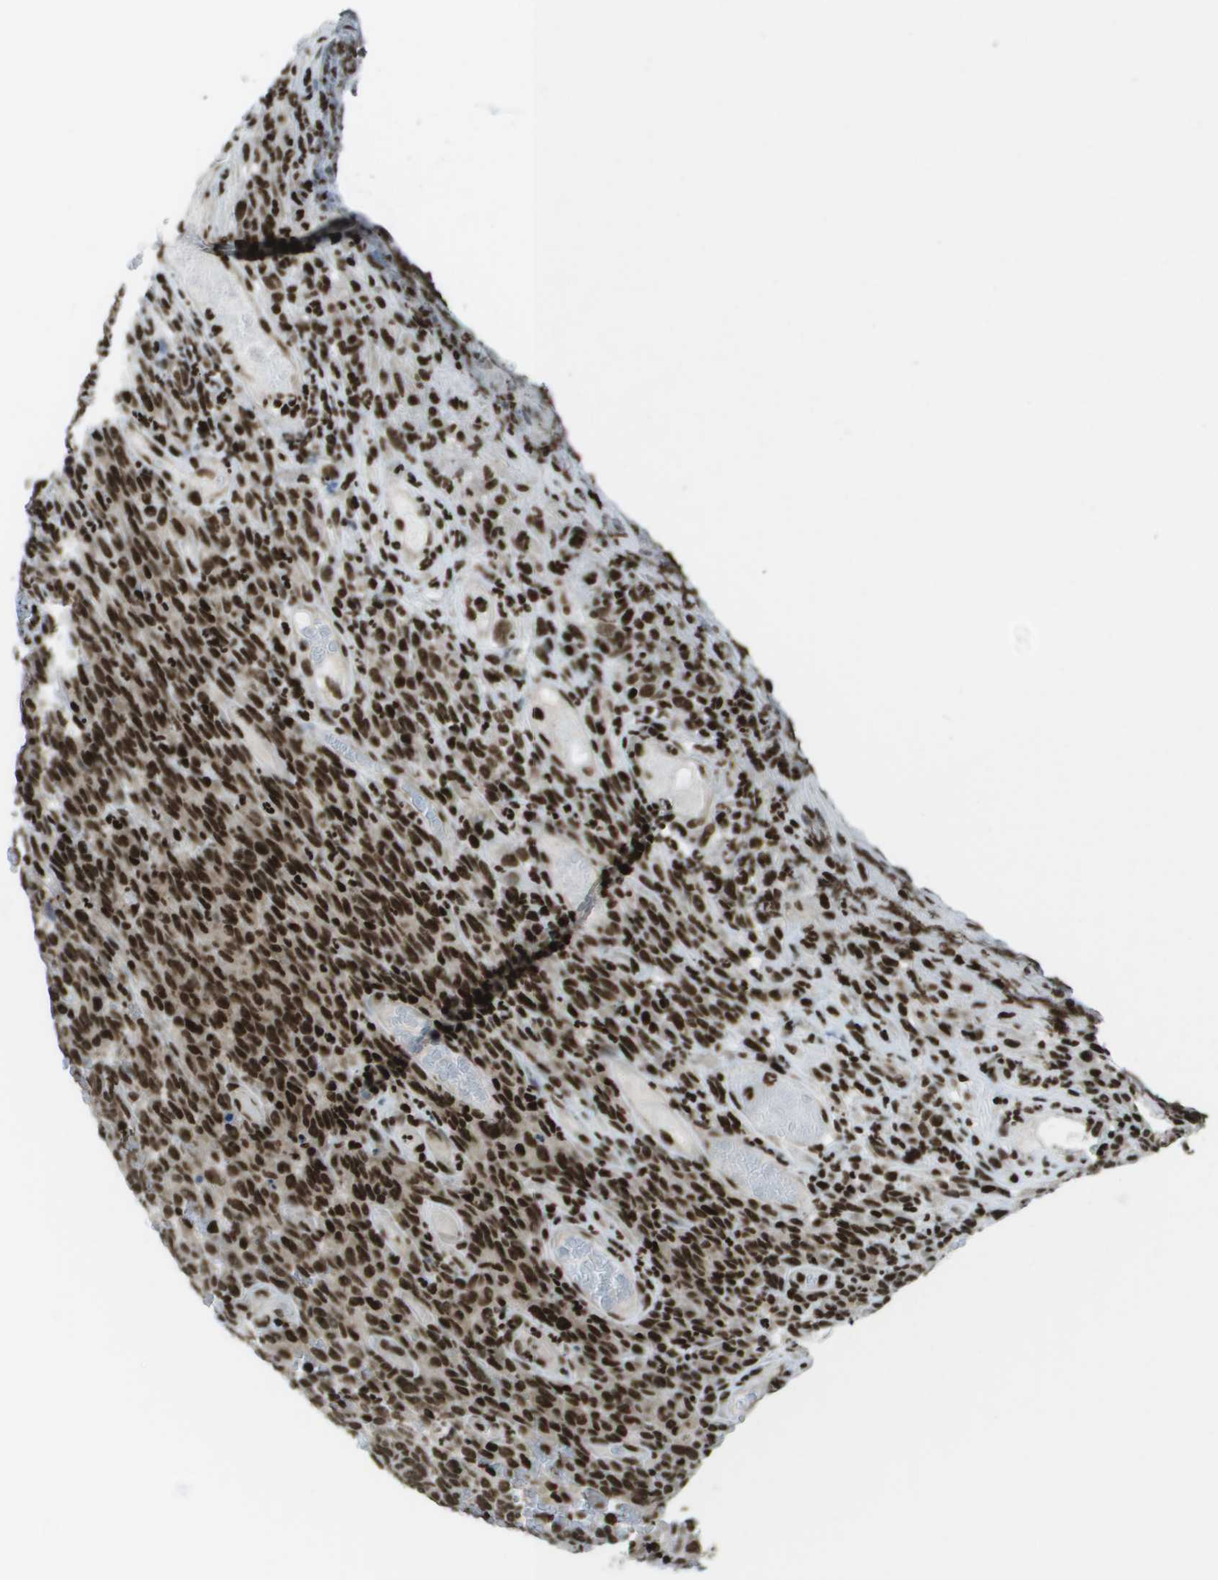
{"staining": {"intensity": "strong", "quantity": ">75%", "location": "nuclear"}, "tissue": "melanoma", "cell_type": "Tumor cells", "image_type": "cancer", "snomed": [{"axis": "morphology", "description": "Malignant melanoma, NOS"}, {"axis": "topography", "description": "Skin"}], "caption": "Human melanoma stained with a protein marker shows strong staining in tumor cells.", "gene": "GLYR1", "patient": {"sex": "female", "age": 82}}